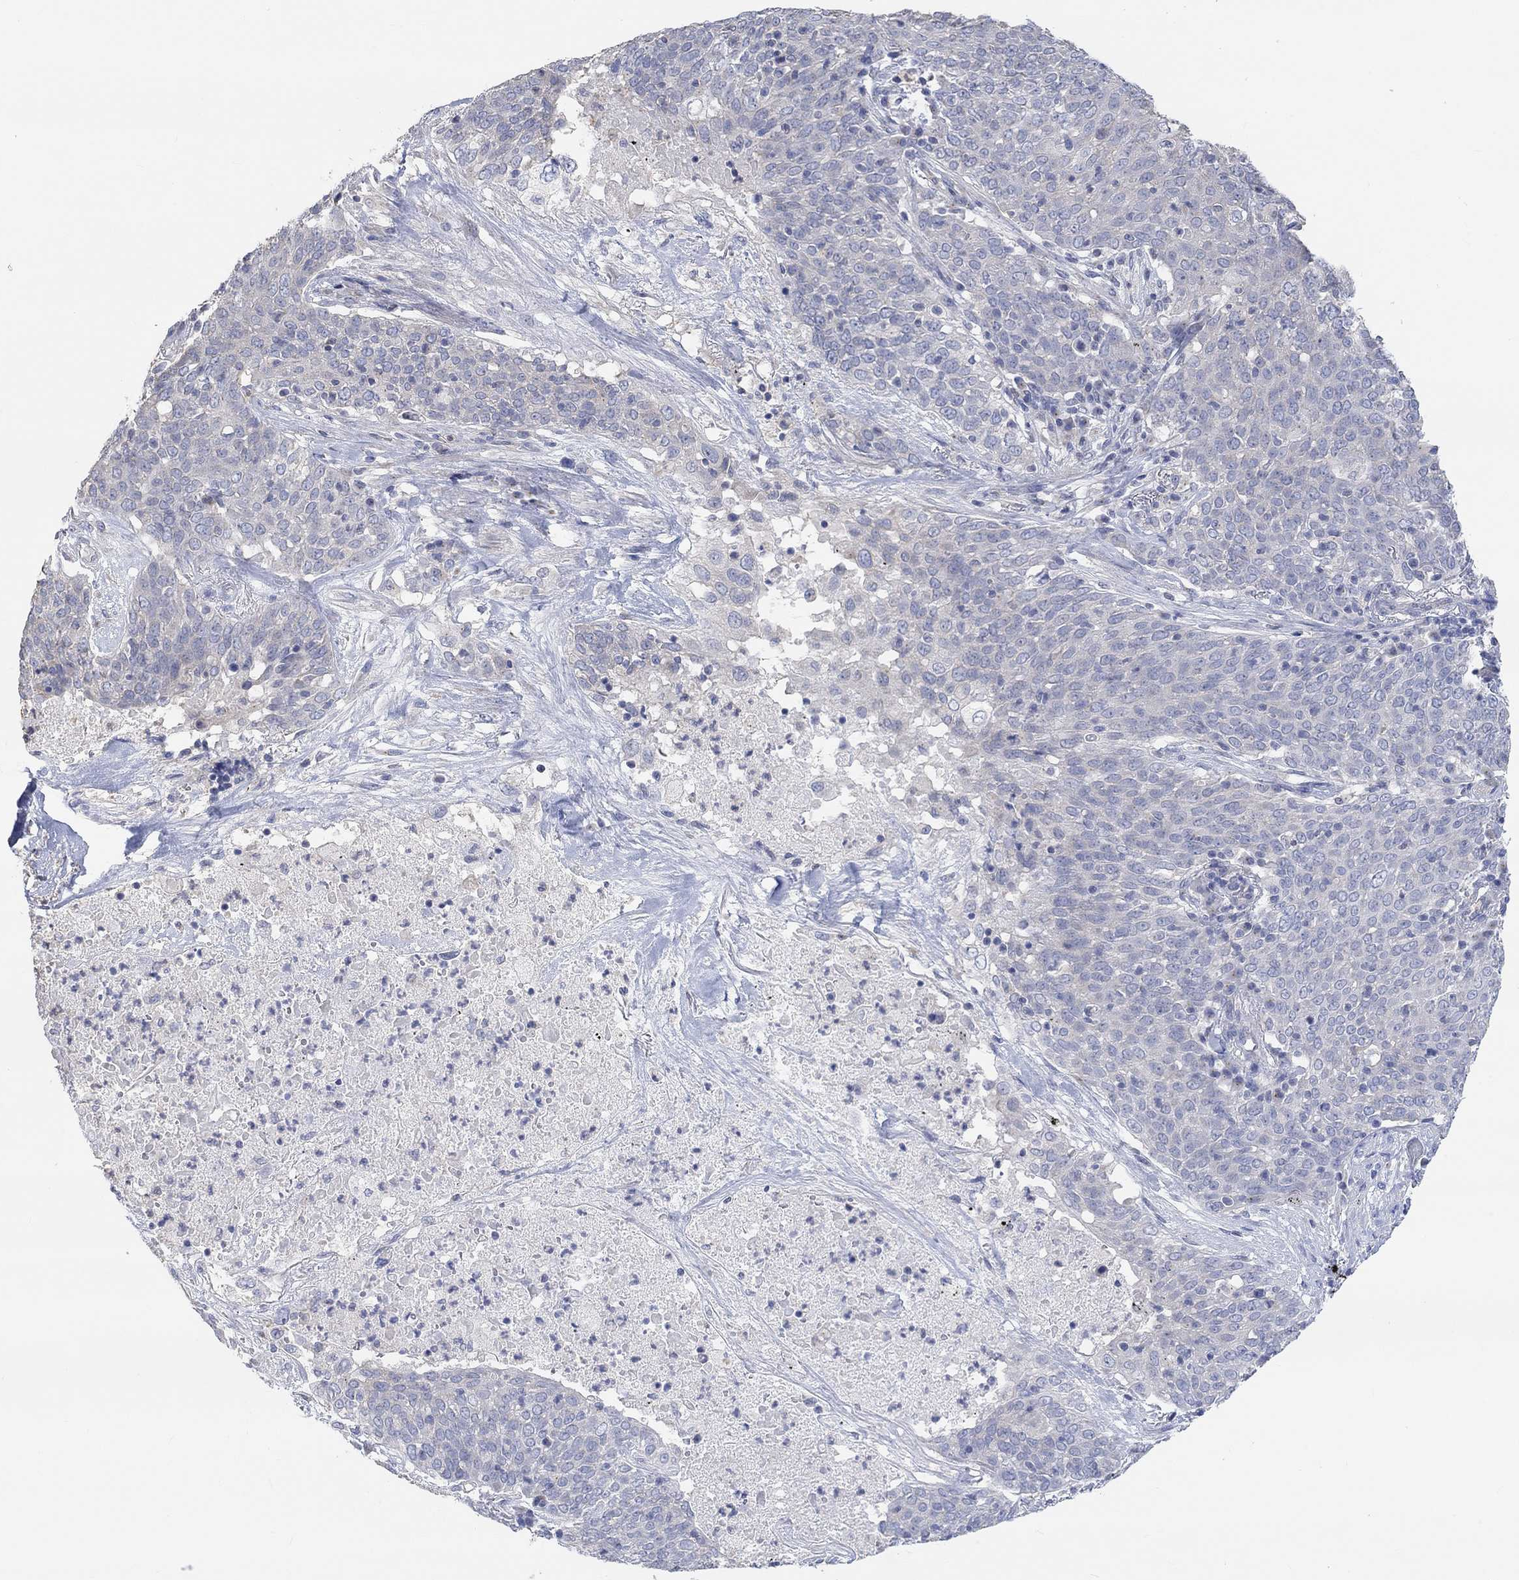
{"staining": {"intensity": "negative", "quantity": "none", "location": "none"}, "tissue": "lung cancer", "cell_type": "Tumor cells", "image_type": "cancer", "snomed": [{"axis": "morphology", "description": "Squamous cell carcinoma, NOS"}, {"axis": "topography", "description": "Lung"}], "caption": "The histopathology image reveals no staining of tumor cells in lung cancer.", "gene": "NLRP14", "patient": {"sex": "male", "age": 82}}